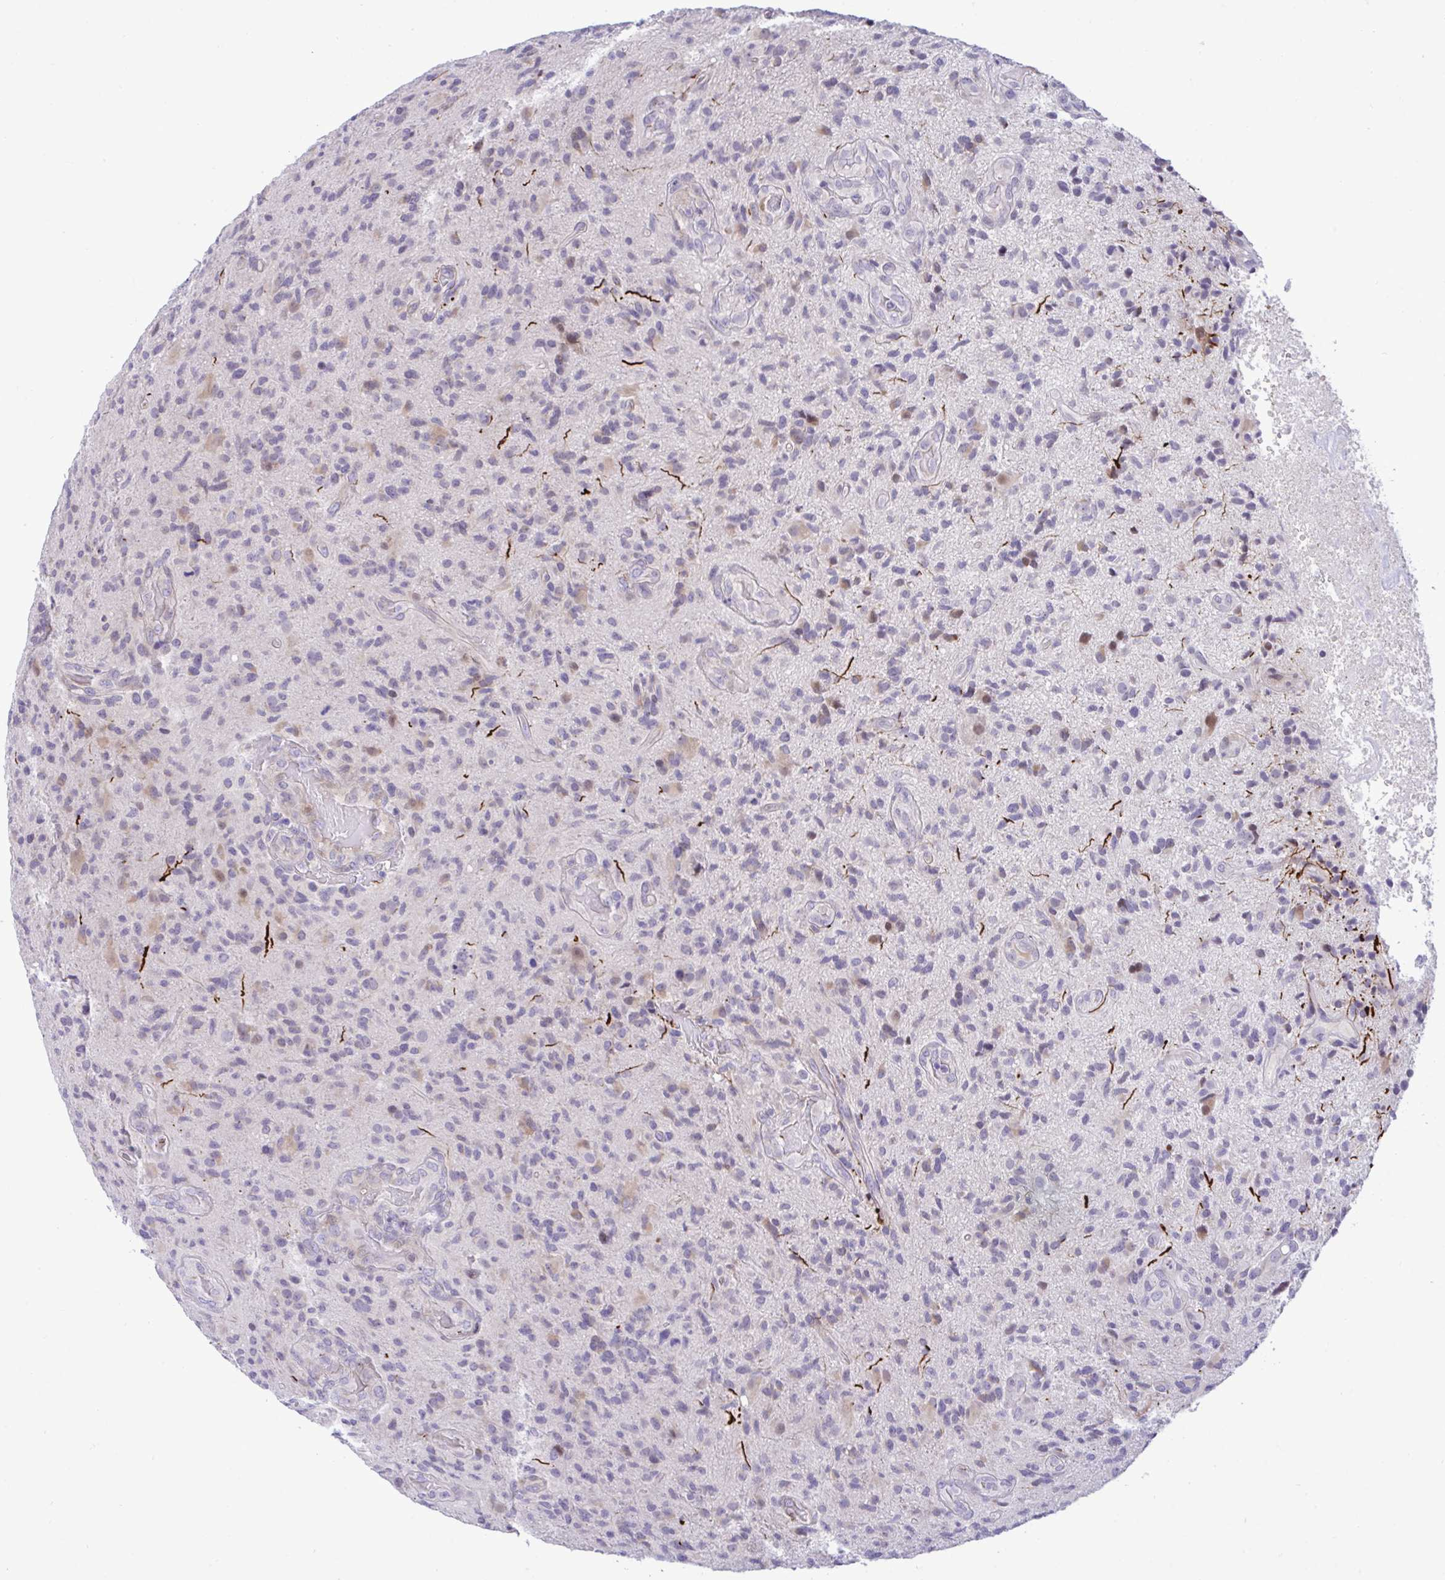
{"staining": {"intensity": "negative", "quantity": "none", "location": "none"}, "tissue": "glioma", "cell_type": "Tumor cells", "image_type": "cancer", "snomed": [{"axis": "morphology", "description": "Glioma, malignant, High grade"}, {"axis": "topography", "description": "Brain"}], "caption": "Immunohistochemistry of human glioma demonstrates no expression in tumor cells. (Brightfield microscopy of DAB immunohistochemistry at high magnification).", "gene": "EPOP", "patient": {"sex": "male", "age": 55}}